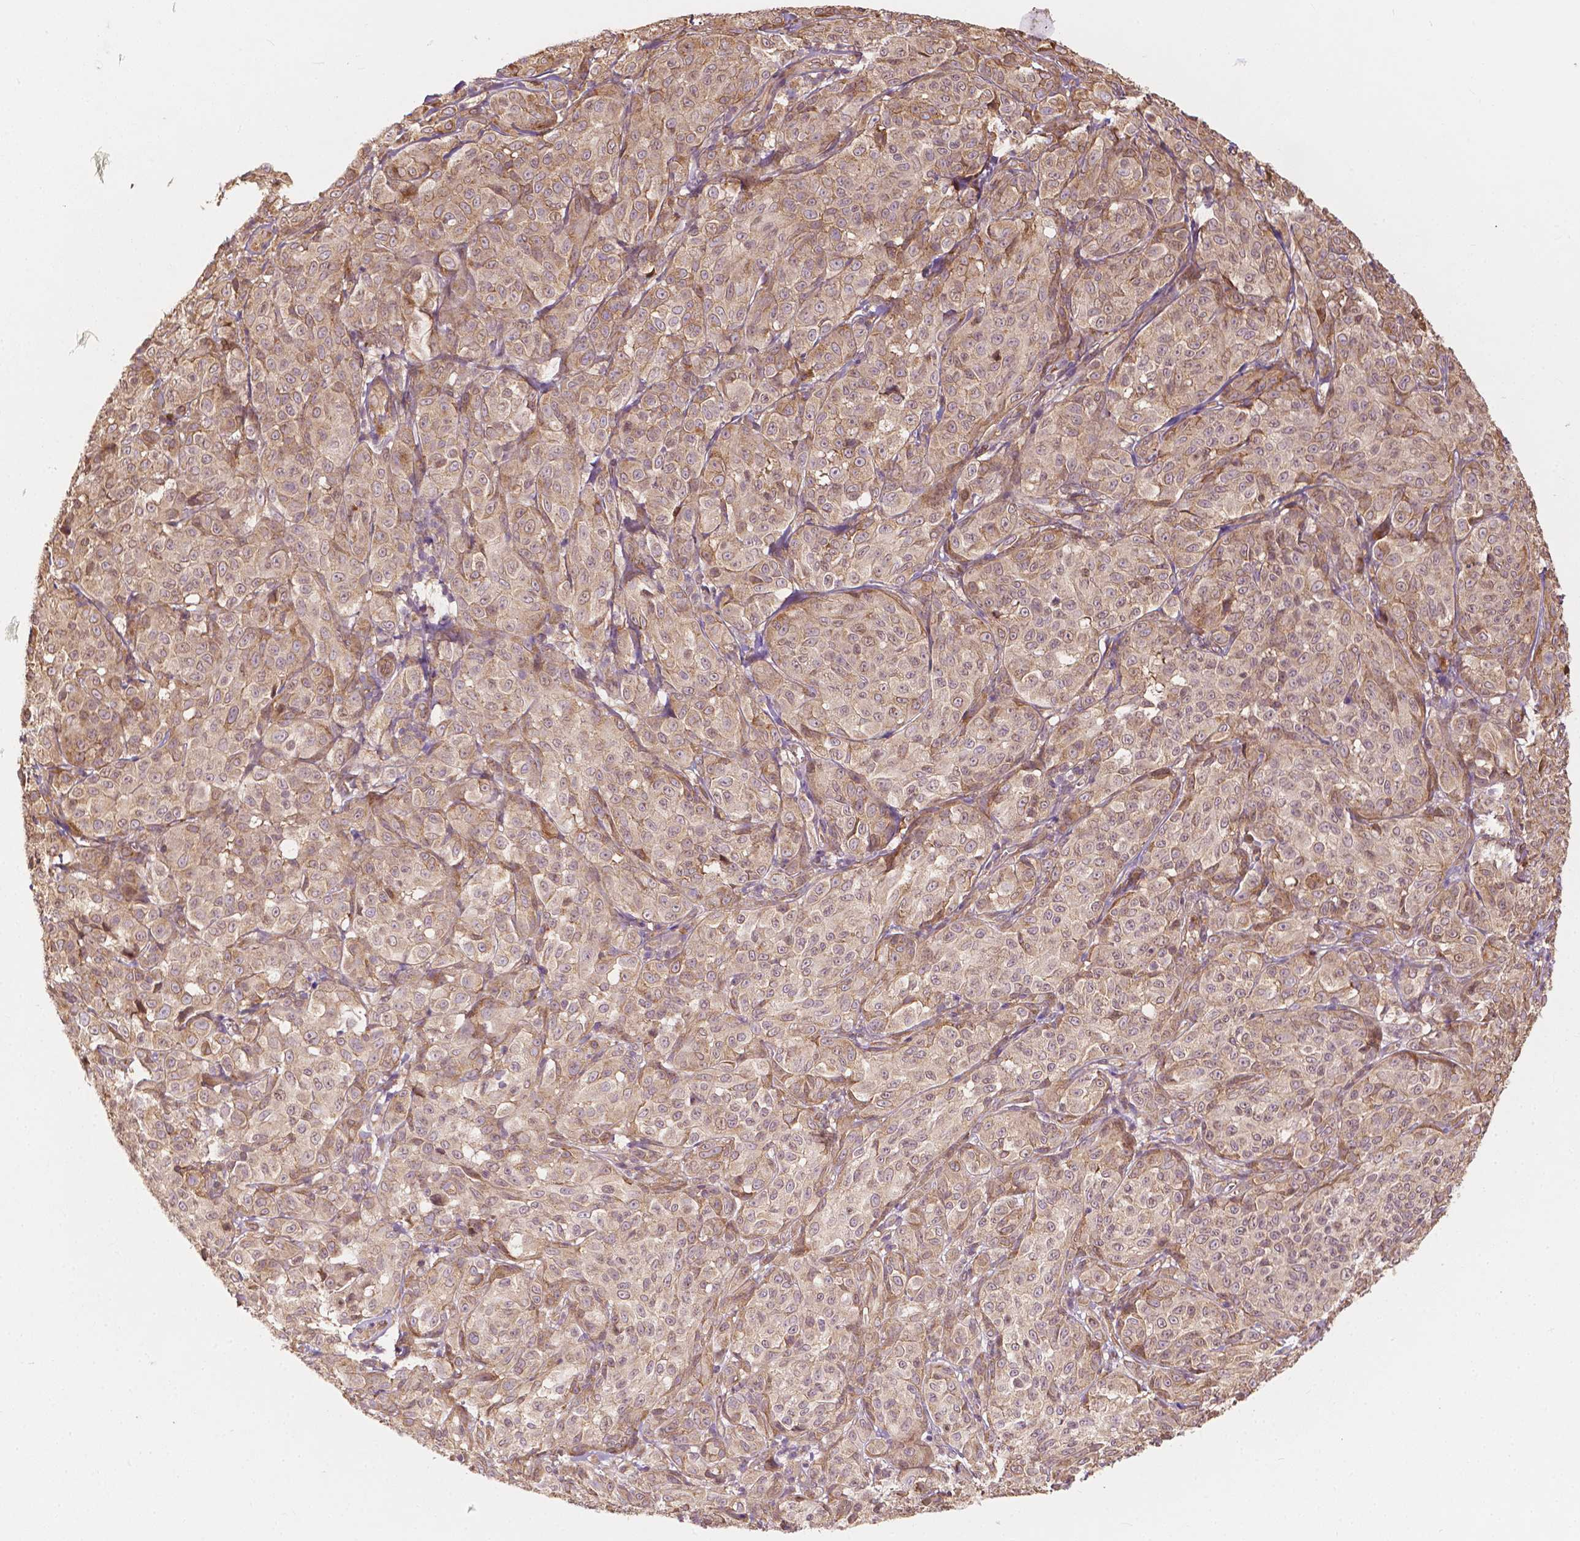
{"staining": {"intensity": "moderate", "quantity": ">75%", "location": "cytoplasmic/membranous"}, "tissue": "melanoma", "cell_type": "Tumor cells", "image_type": "cancer", "snomed": [{"axis": "morphology", "description": "Malignant melanoma, NOS"}, {"axis": "topography", "description": "Skin"}], "caption": "Human melanoma stained for a protein (brown) exhibits moderate cytoplasmic/membranous positive expression in about >75% of tumor cells.", "gene": "G3BP1", "patient": {"sex": "male", "age": 89}}